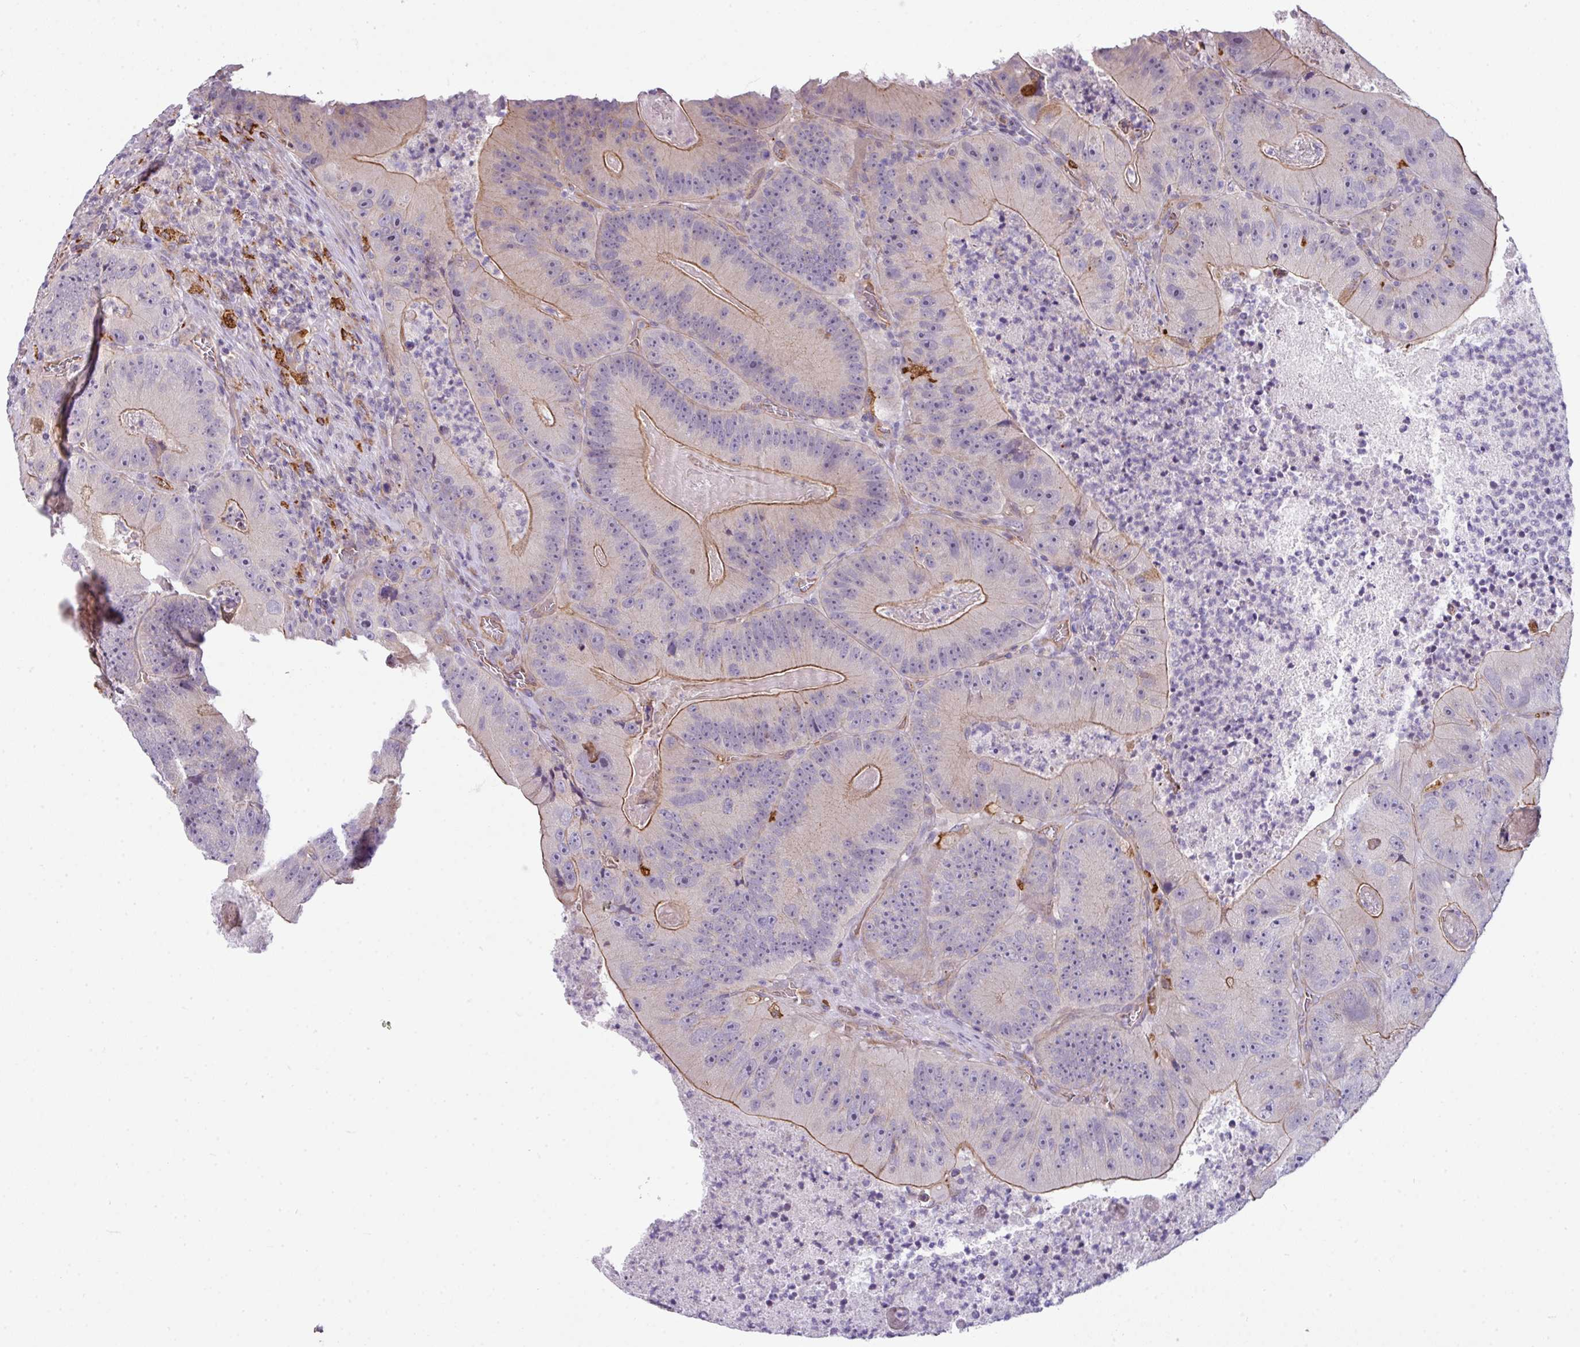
{"staining": {"intensity": "moderate", "quantity": "25%-75%", "location": "cytoplasmic/membranous"}, "tissue": "colorectal cancer", "cell_type": "Tumor cells", "image_type": "cancer", "snomed": [{"axis": "morphology", "description": "Adenocarcinoma, NOS"}, {"axis": "topography", "description": "Colon"}], "caption": "Tumor cells demonstrate medium levels of moderate cytoplasmic/membranous expression in approximately 25%-75% of cells in colorectal adenocarcinoma.", "gene": "BUD23", "patient": {"sex": "female", "age": 86}}